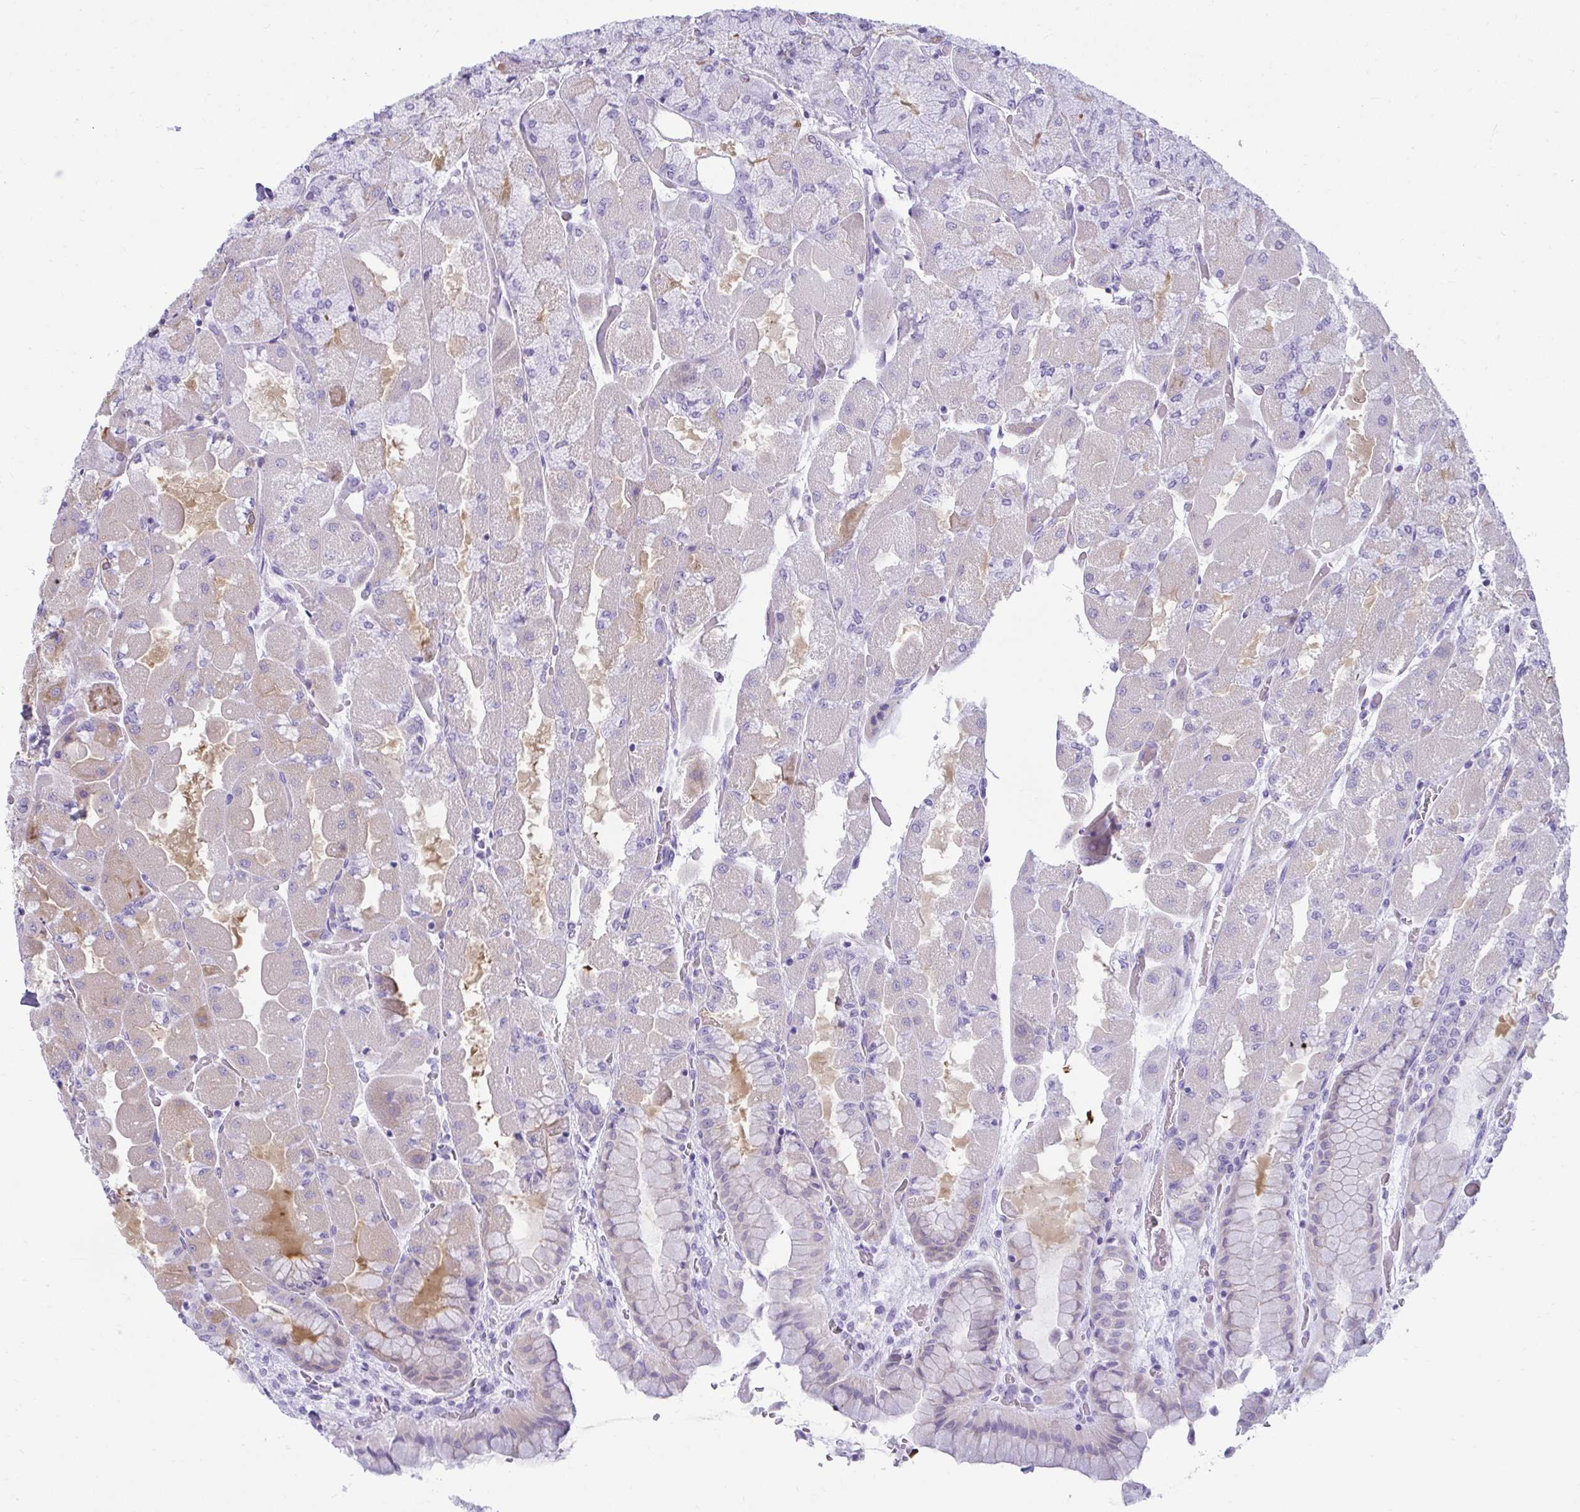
{"staining": {"intensity": "negative", "quantity": "none", "location": "none"}, "tissue": "stomach", "cell_type": "Glandular cells", "image_type": "normal", "snomed": [{"axis": "morphology", "description": "Normal tissue, NOS"}, {"axis": "topography", "description": "Stomach"}], "caption": "High magnification brightfield microscopy of normal stomach stained with DAB (3,3'-diaminobenzidine) (brown) and counterstained with hematoxylin (blue): glandular cells show no significant staining.", "gene": "CLGN", "patient": {"sex": "female", "age": 61}}